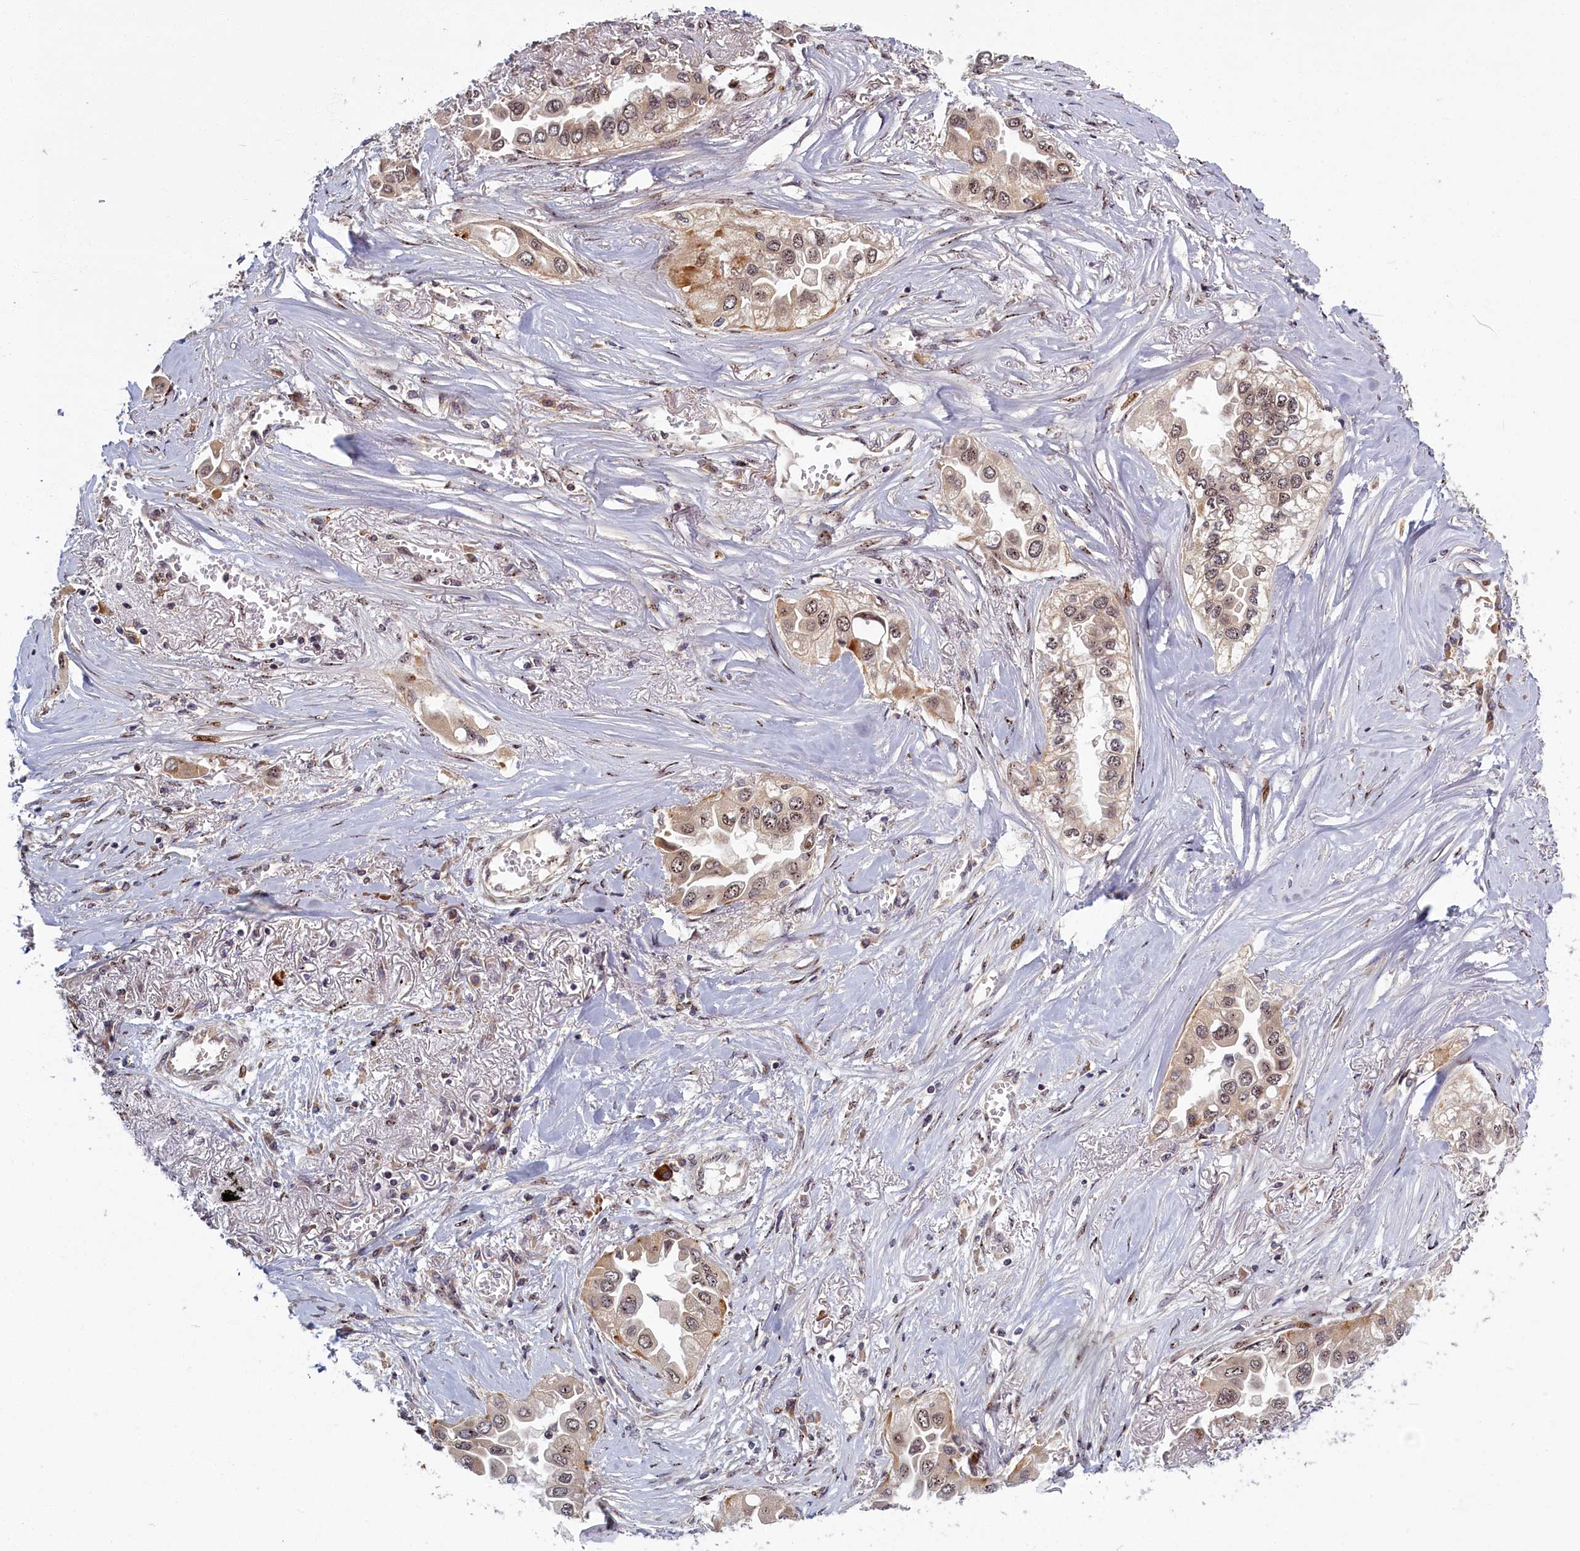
{"staining": {"intensity": "weak", "quantity": ">75%", "location": "cytoplasmic/membranous,nuclear"}, "tissue": "lung cancer", "cell_type": "Tumor cells", "image_type": "cancer", "snomed": [{"axis": "morphology", "description": "Adenocarcinoma, NOS"}, {"axis": "topography", "description": "Lung"}], "caption": "A brown stain highlights weak cytoplasmic/membranous and nuclear positivity of a protein in adenocarcinoma (lung) tumor cells. Immunohistochemistry stains the protein of interest in brown and the nuclei are stained blue.", "gene": "PLA2G10", "patient": {"sex": "female", "age": 76}}